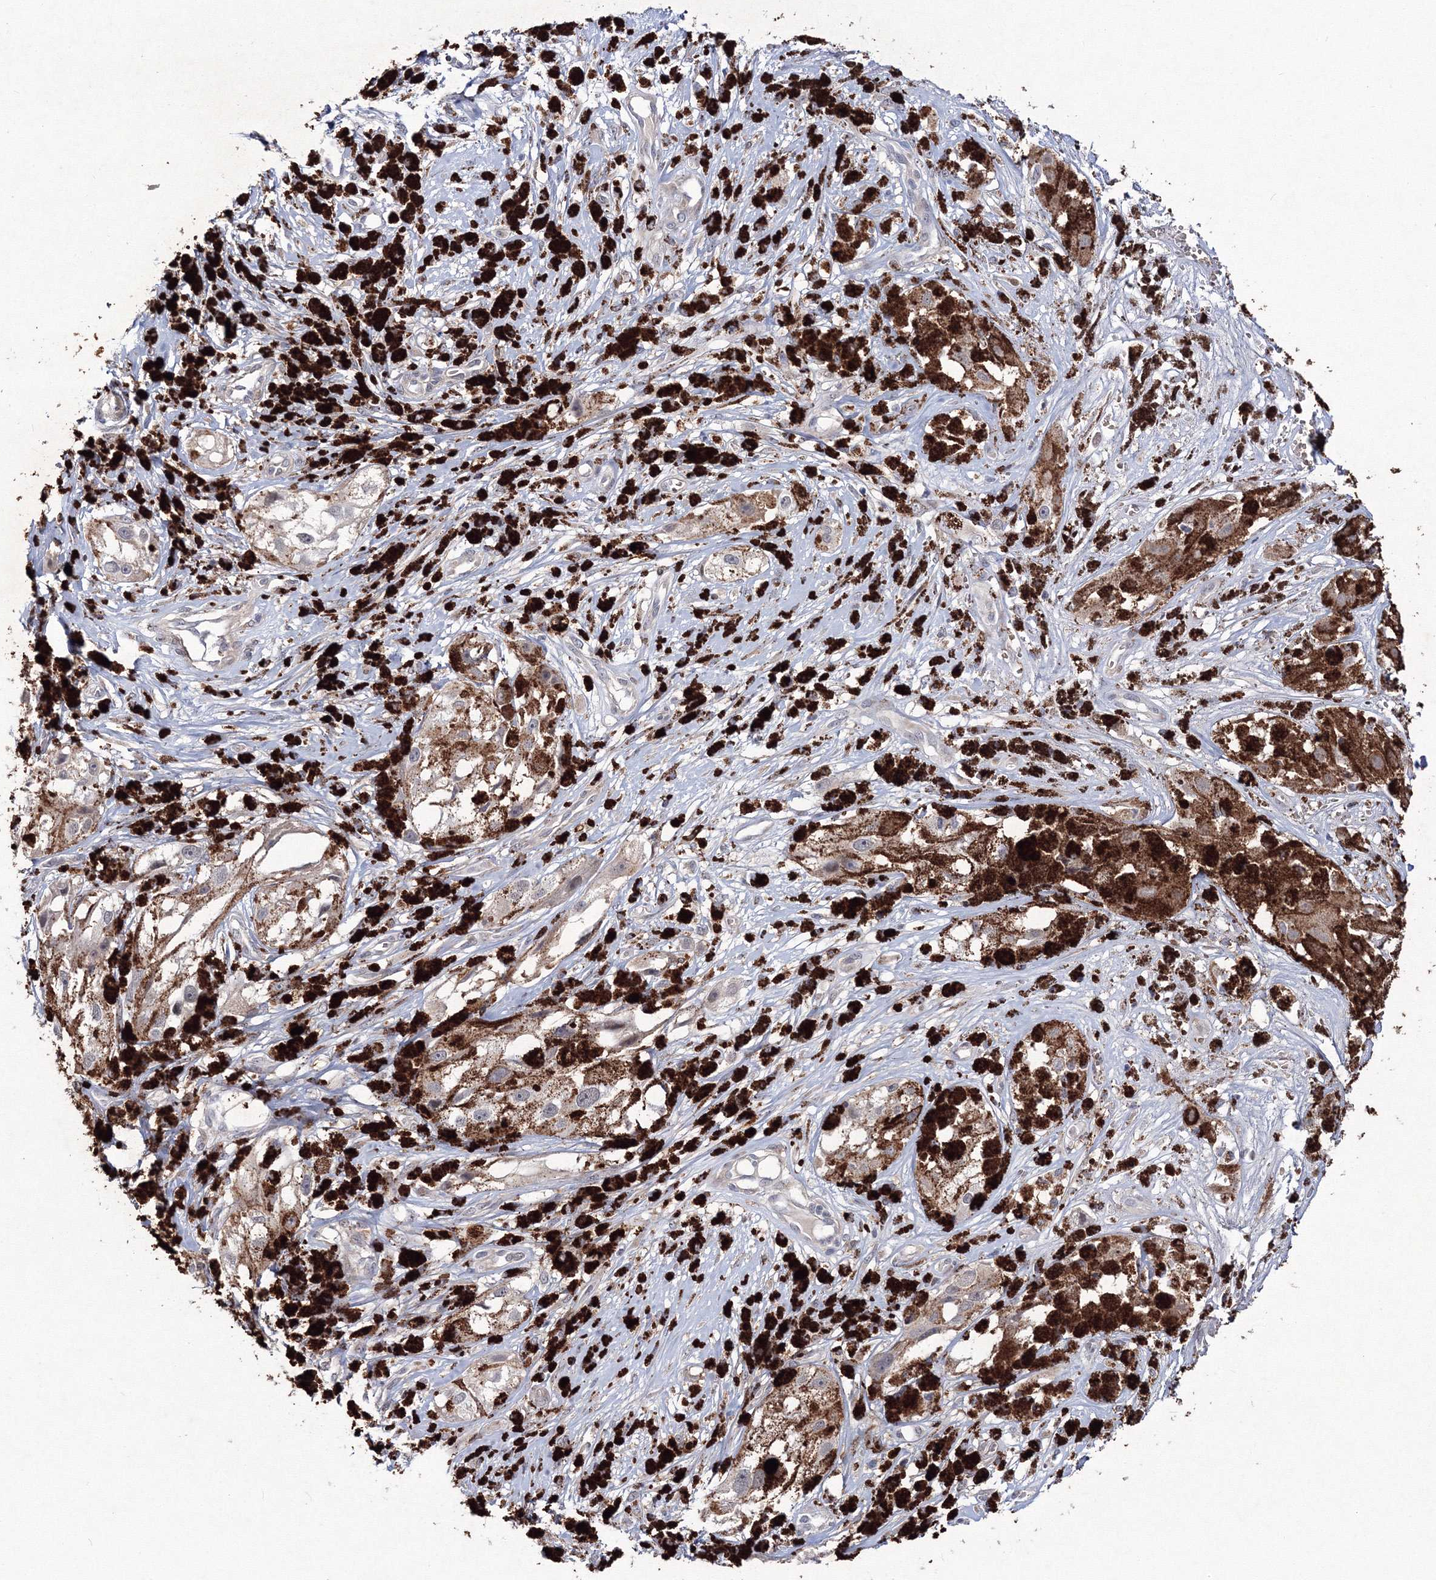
{"staining": {"intensity": "moderate", "quantity": ">75%", "location": "cytoplasmic/membranous"}, "tissue": "melanoma", "cell_type": "Tumor cells", "image_type": "cancer", "snomed": [{"axis": "morphology", "description": "Malignant melanoma, NOS"}, {"axis": "topography", "description": "Skin"}], "caption": "The immunohistochemical stain labels moderate cytoplasmic/membranous positivity in tumor cells of melanoma tissue. Using DAB (brown) and hematoxylin (blue) stains, captured at high magnification using brightfield microscopy.", "gene": "C11orf52", "patient": {"sex": "male", "age": 88}}